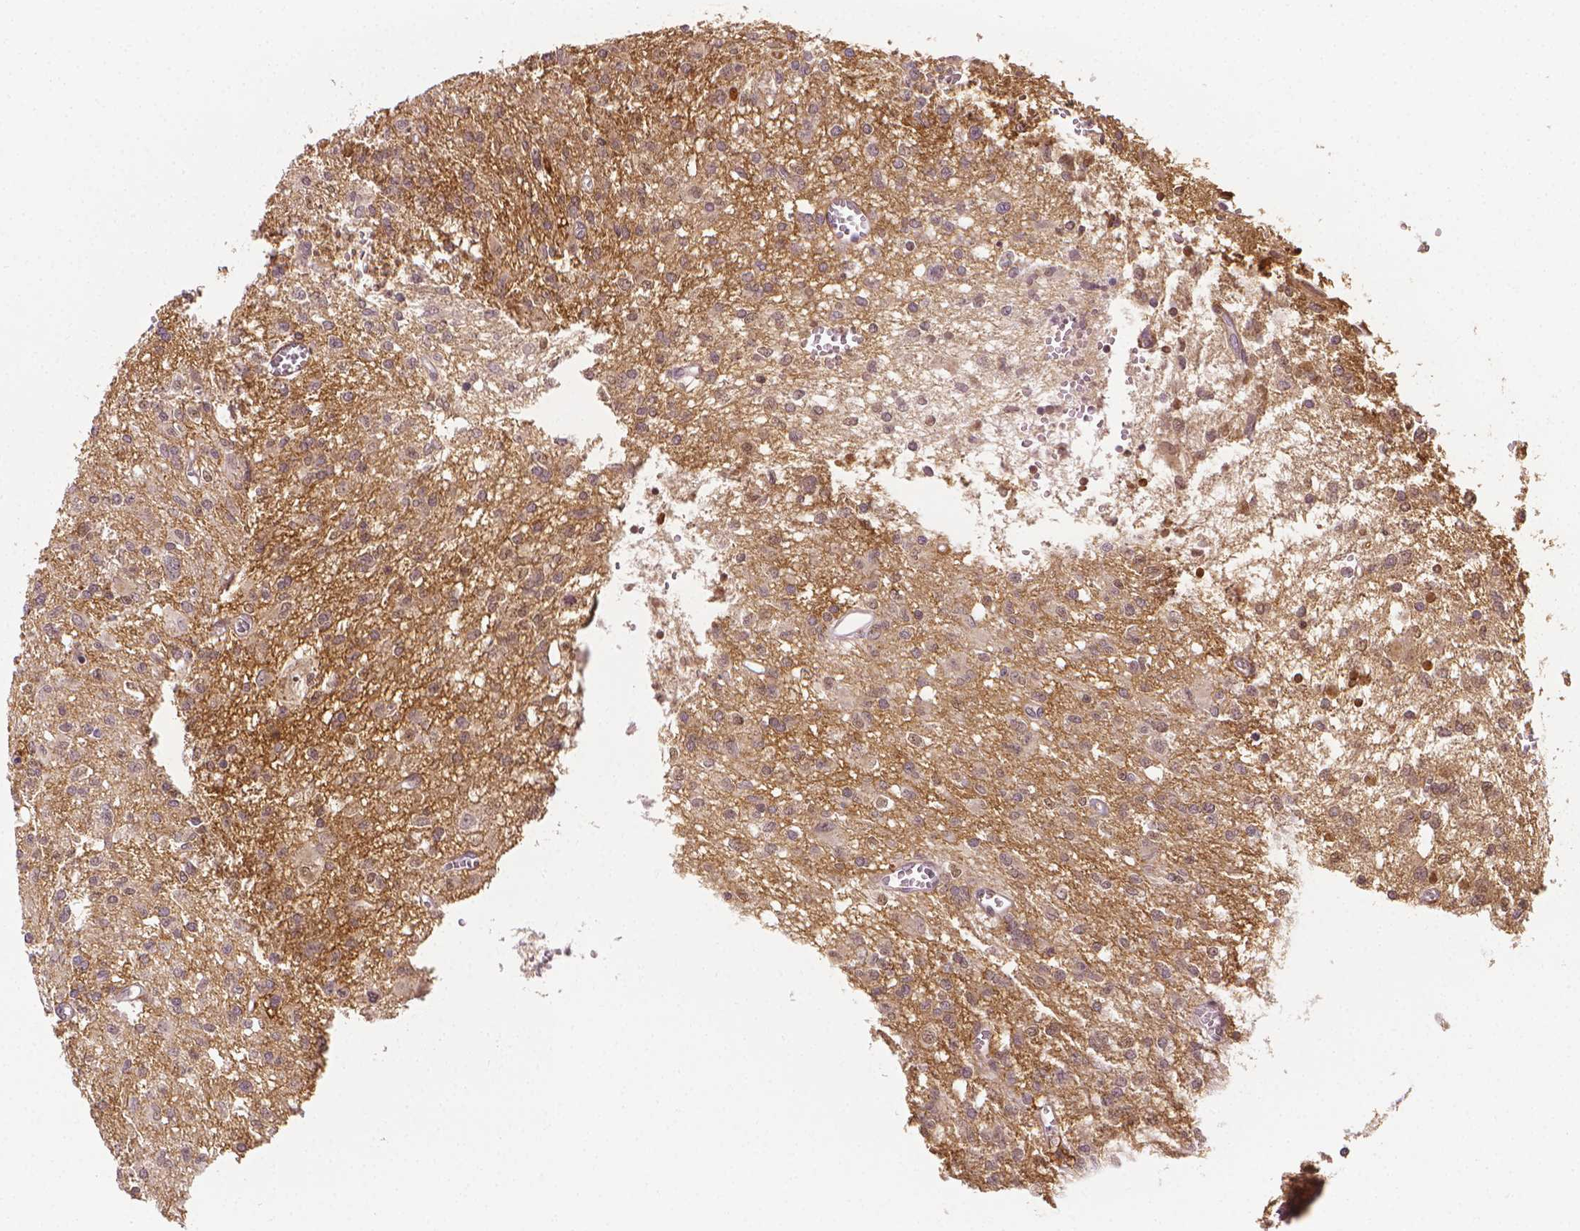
{"staining": {"intensity": "weak", "quantity": "25%-75%", "location": "cytoplasmic/membranous"}, "tissue": "glioma", "cell_type": "Tumor cells", "image_type": "cancer", "snomed": [{"axis": "morphology", "description": "Glioma, malignant, Low grade"}, {"axis": "topography", "description": "Brain"}], "caption": "This histopathology image exhibits immunohistochemistry (IHC) staining of human malignant glioma (low-grade), with low weak cytoplasmic/membranous staining in about 25%-75% of tumor cells.", "gene": "NCAN", "patient": {"sex": "male", "age": 64}}